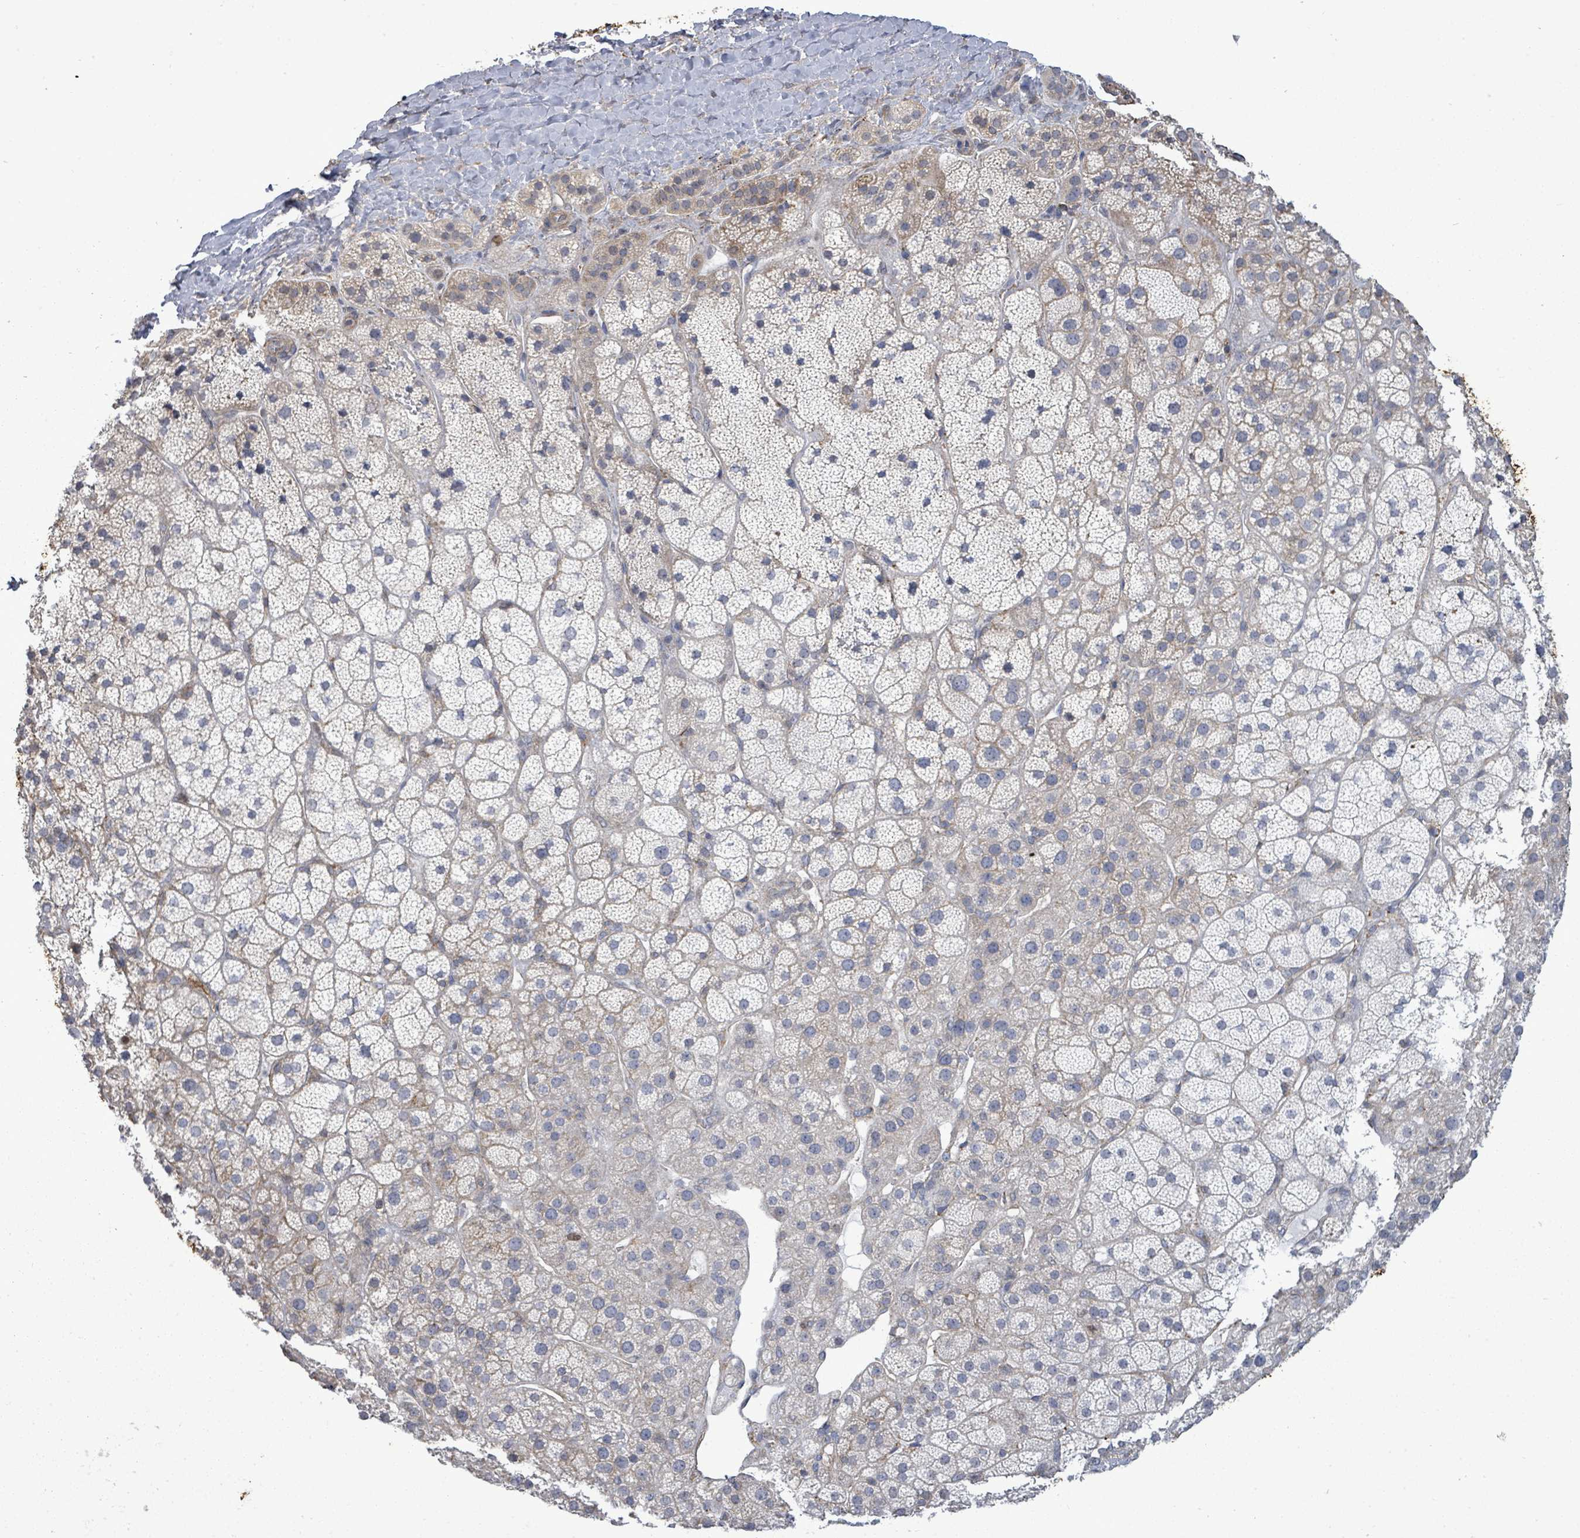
{"staining": {"intensity": "negative", "quantity": "none", "location": "none"}, "tissue": "adrenal gland", "cell_type": "Glandular cells", "image_type": "normal", "snomed": [{"axis": "morphology", "description": "Normal tissue, NOS"}, {"axis": "topography", "description": "Adrenal gland"}], "caption": "Protein analysis of unremarkable adrenal gland displays no significant staining in glandular cells.", "gene": "PAPSS1", "patient": {"sex": "female", "age": 70}}